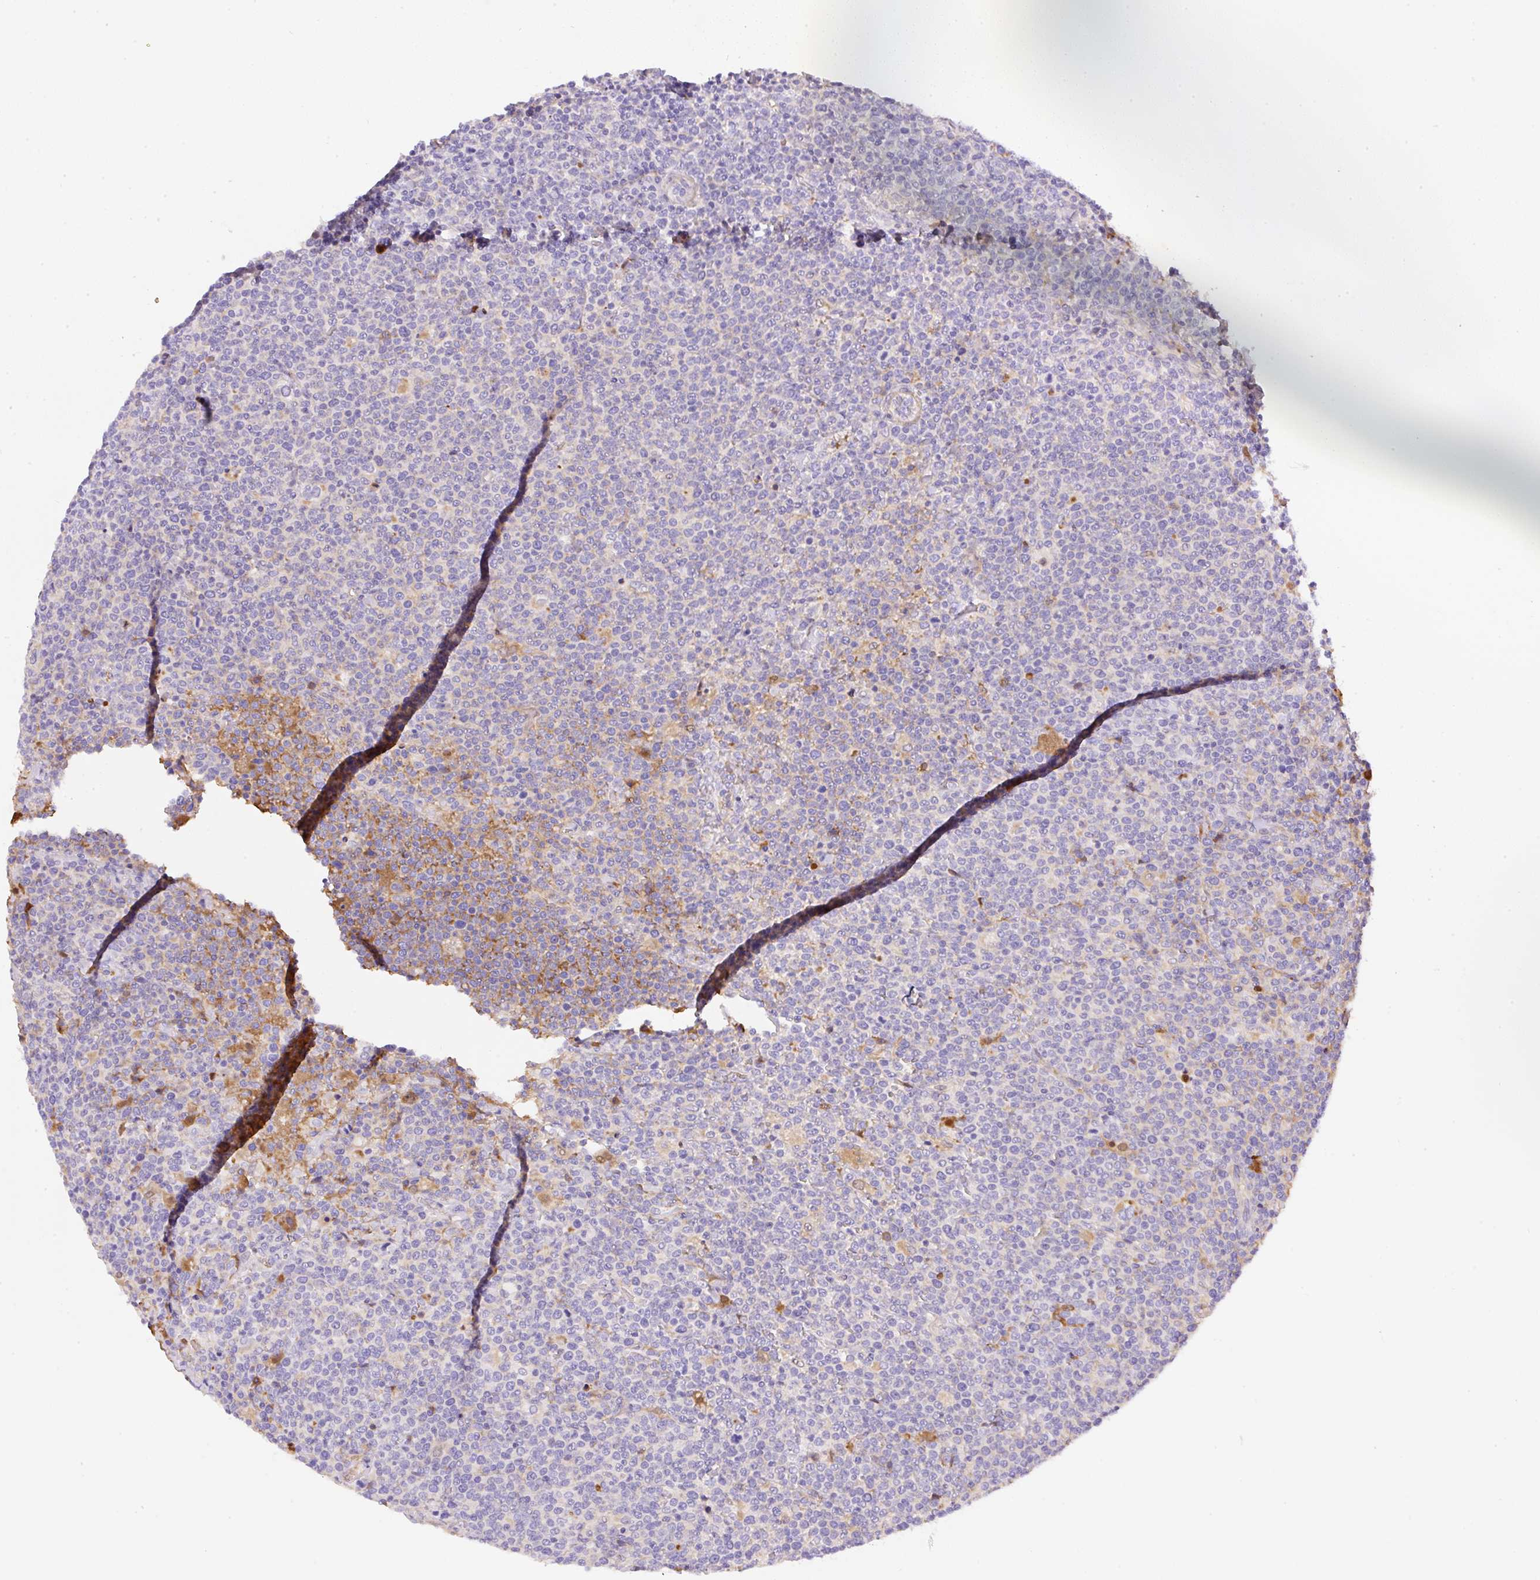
{"staining": {"intensity": "negative", "quantity": "none", "location": "none"}, "tissue": "lymphoma", "cell_type": "Tumor cells", "image_type": "cancer", "snomed": [{"axis": "morphology", "description": "Malignant lymphoma, non-Hodgkin's type, High grade"}, {"axis": "topography", "description": "Lymph node"}], "caption": "Tumor cells are negative for brown protein staining in high-grade malignant lymphoma, non-Hodgkin's type. (DAB (3,3'-diaminobenzidine) IHC, high magnification).", "gene": "TDRD15", "patient": {"sex": "male", "age": 61}}